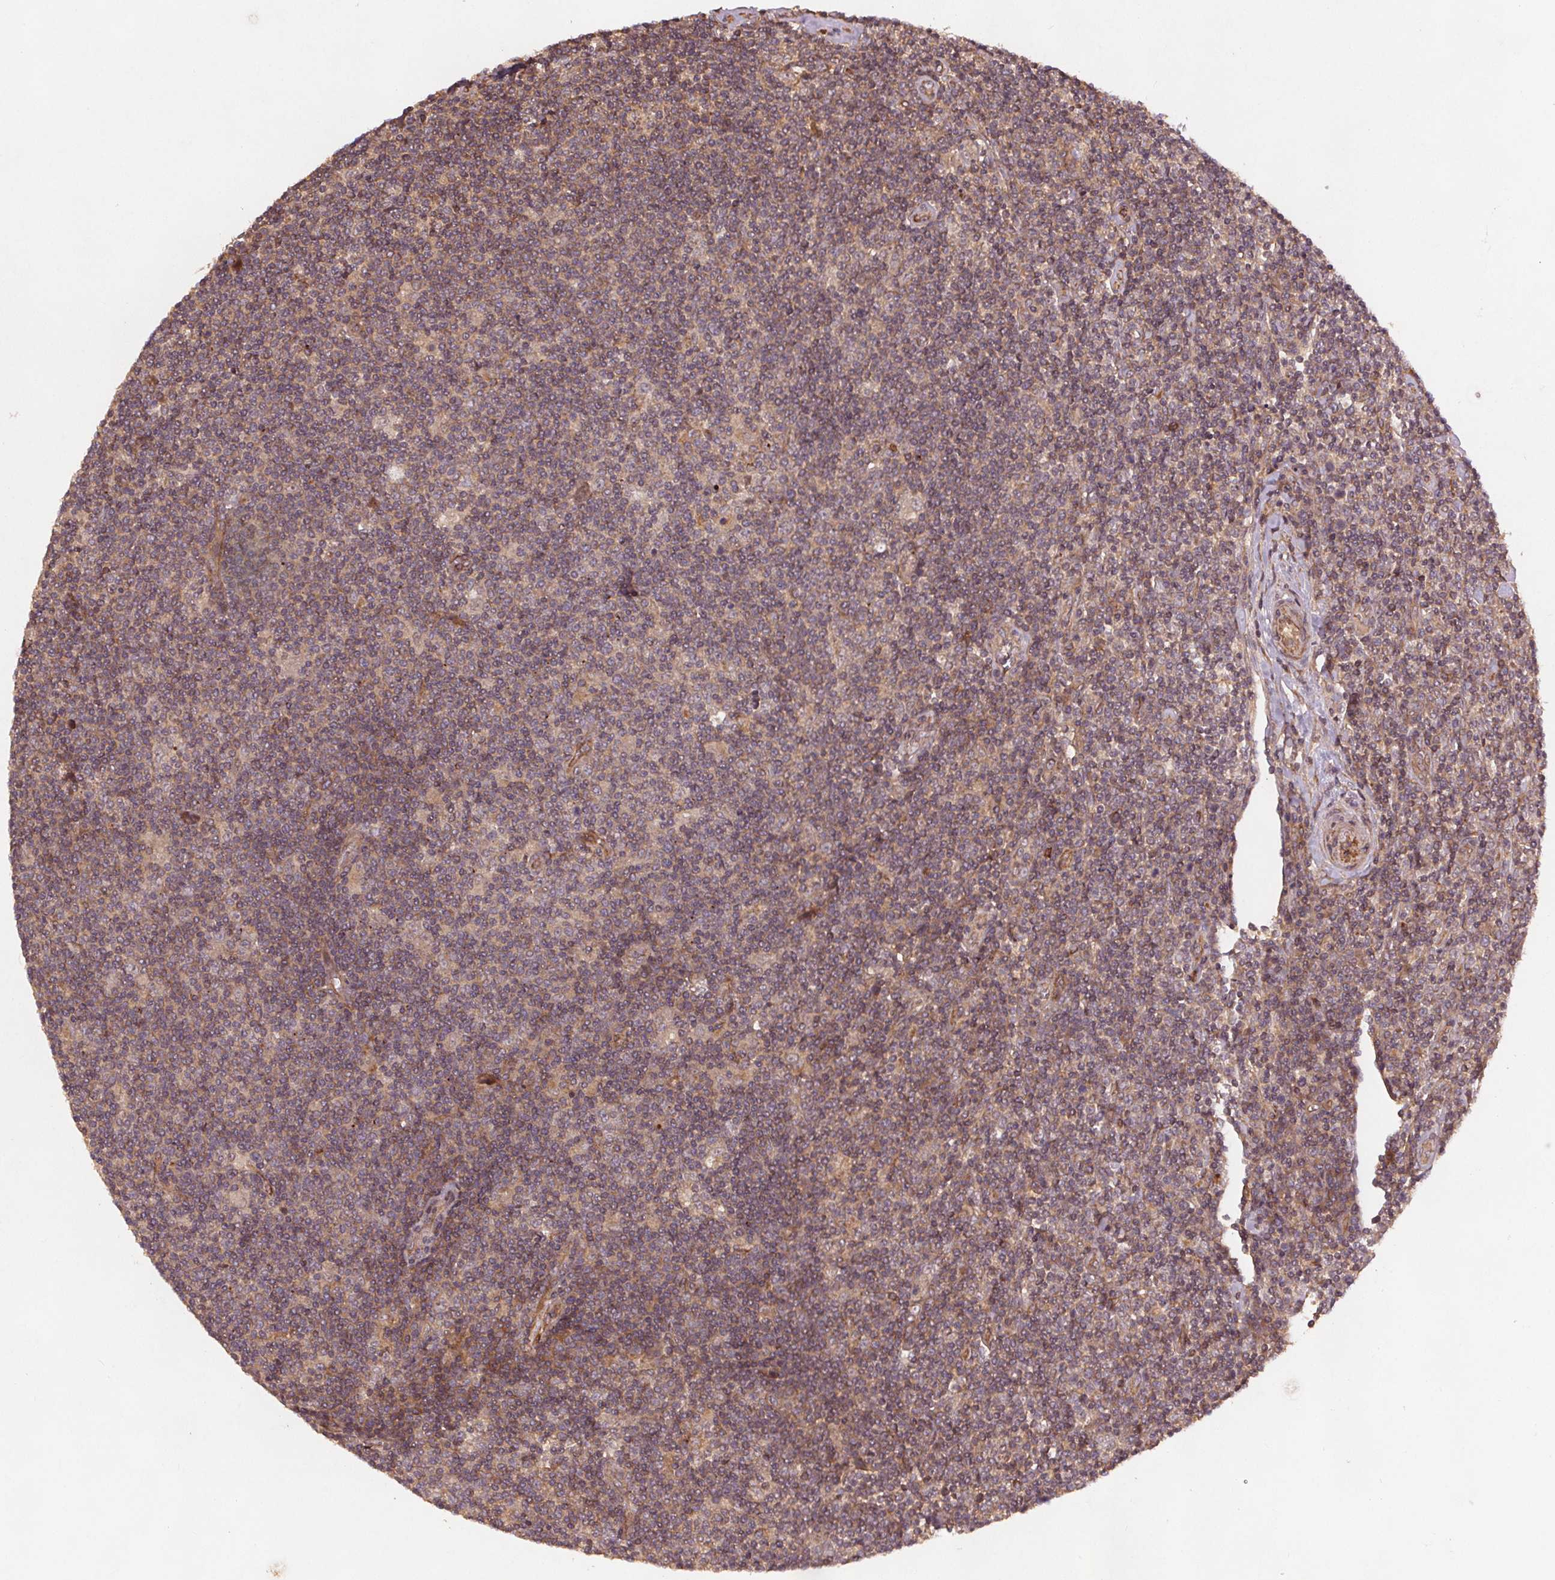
{"staining": {"intensity": "negative", "quantity": "none", "location": "none"}, "tissue": "lymphoma", "cell_type": "Tumor cells", "image_type": "cancer", "snomed": [{"axis": "morphology", "description": "Hodgkin's disease, NOS"}, {"axis": "topography", "description": "Lymph node"}], "caption": "Immunohistochemistry (IHC) of human Hodgkin's disease demonstrates no positivity in tumor cells.", "gene": "SEC14L2", "patient": {"sex": "male", "age": 40}}